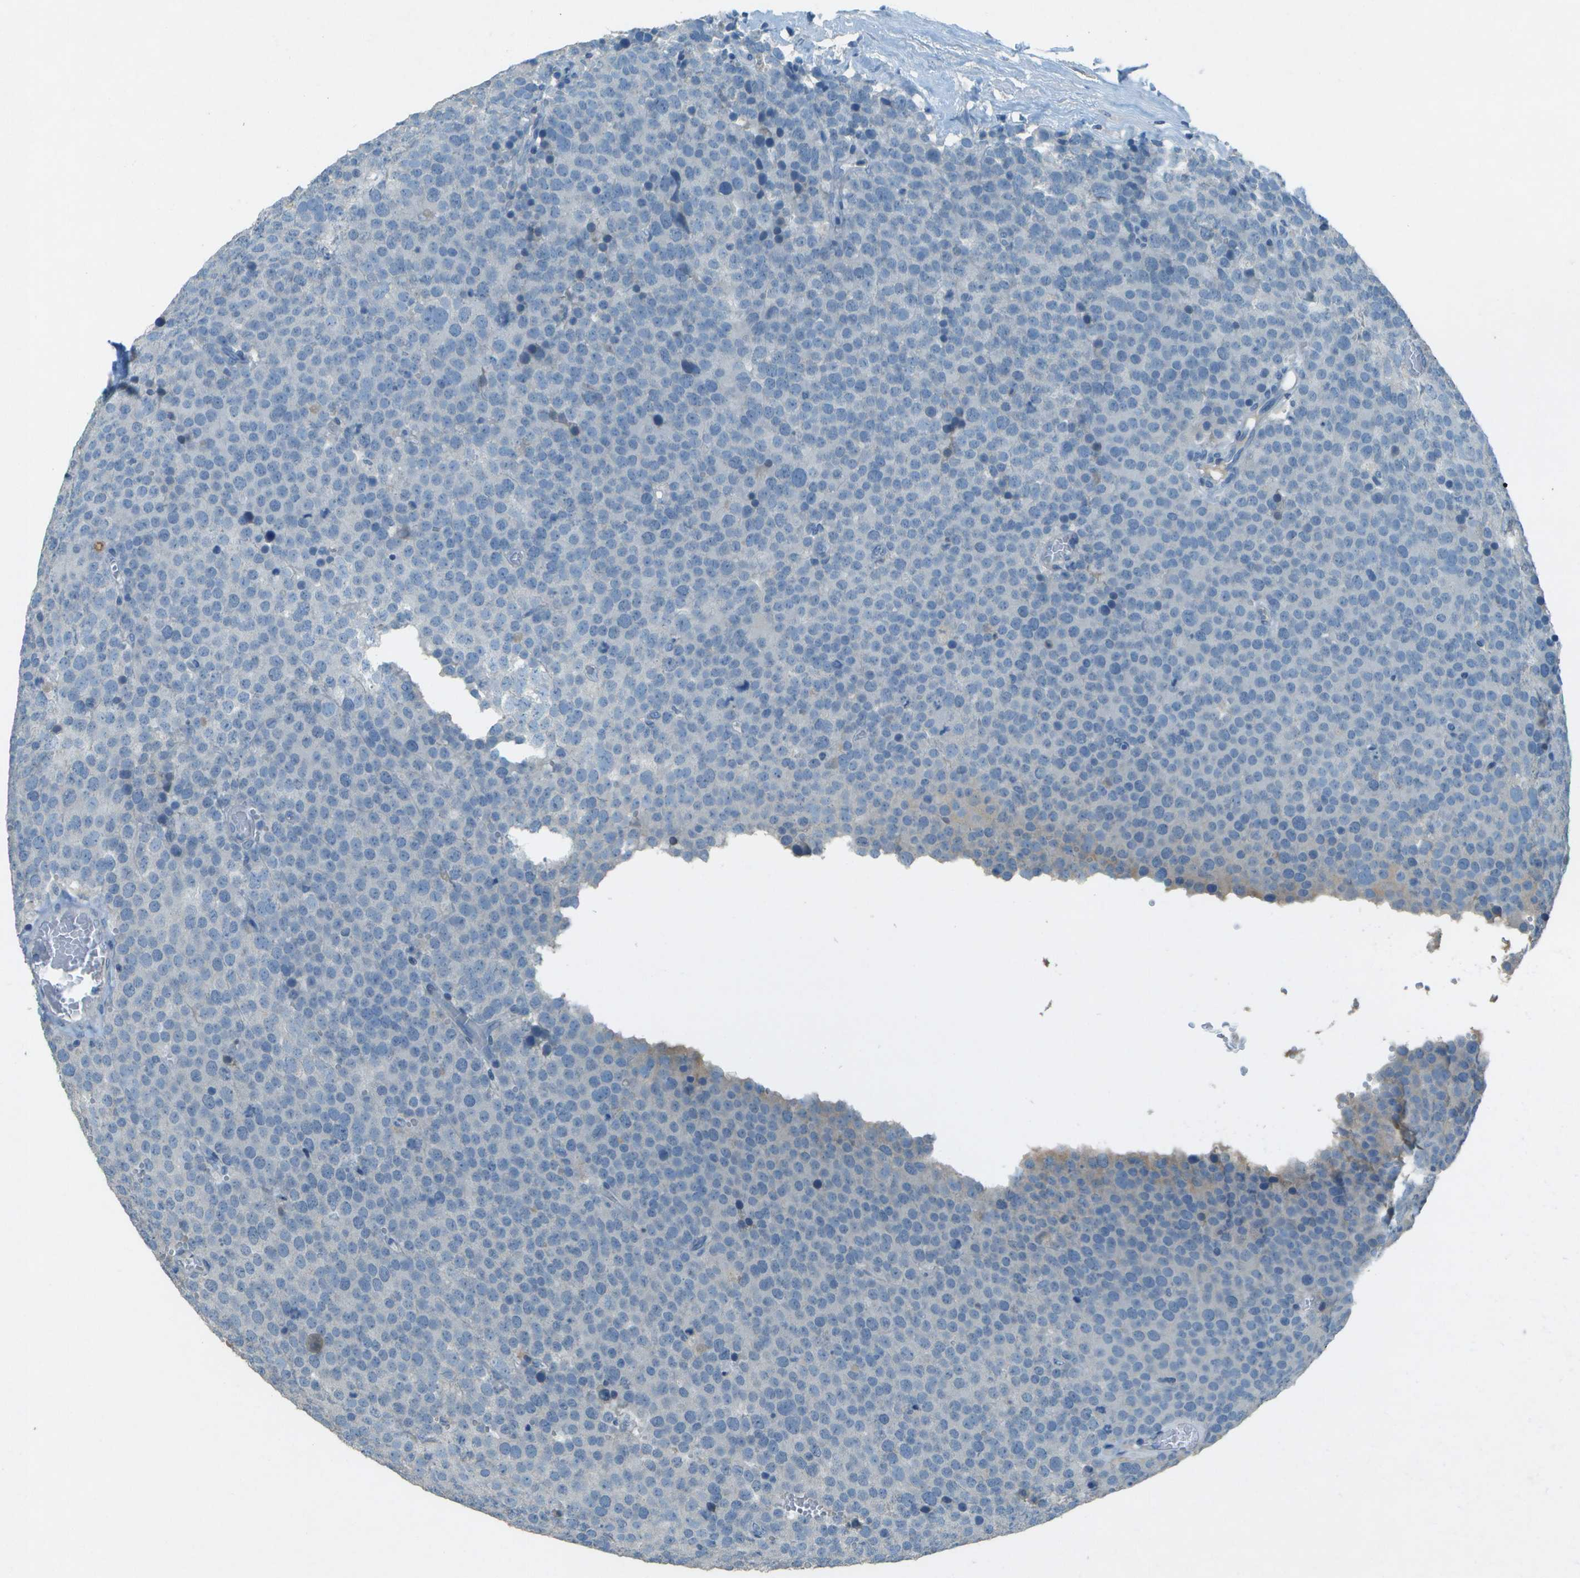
{"staining": {"intensity": "negative", "quantity": "none", "location": "none"}, "tissue": "testis cancer", "cell_type": "Tumor cells", "image_type": "cancer", "snomed": [{"axis": "morphology", "description": "Normal tissue, NOS"}, {"axis": "morphology", "description": "Seminoma, NOS"}, {"axis": "topography", "description": "Testis"}], "caption": "High power microscopy histopathology image of an immunohistochemistry (IHC) image of seminoma (testis), revealing no significant positivity in tumor cells.", "gene": "LGI2", "patient": {"sex": "male", "age": 71}}